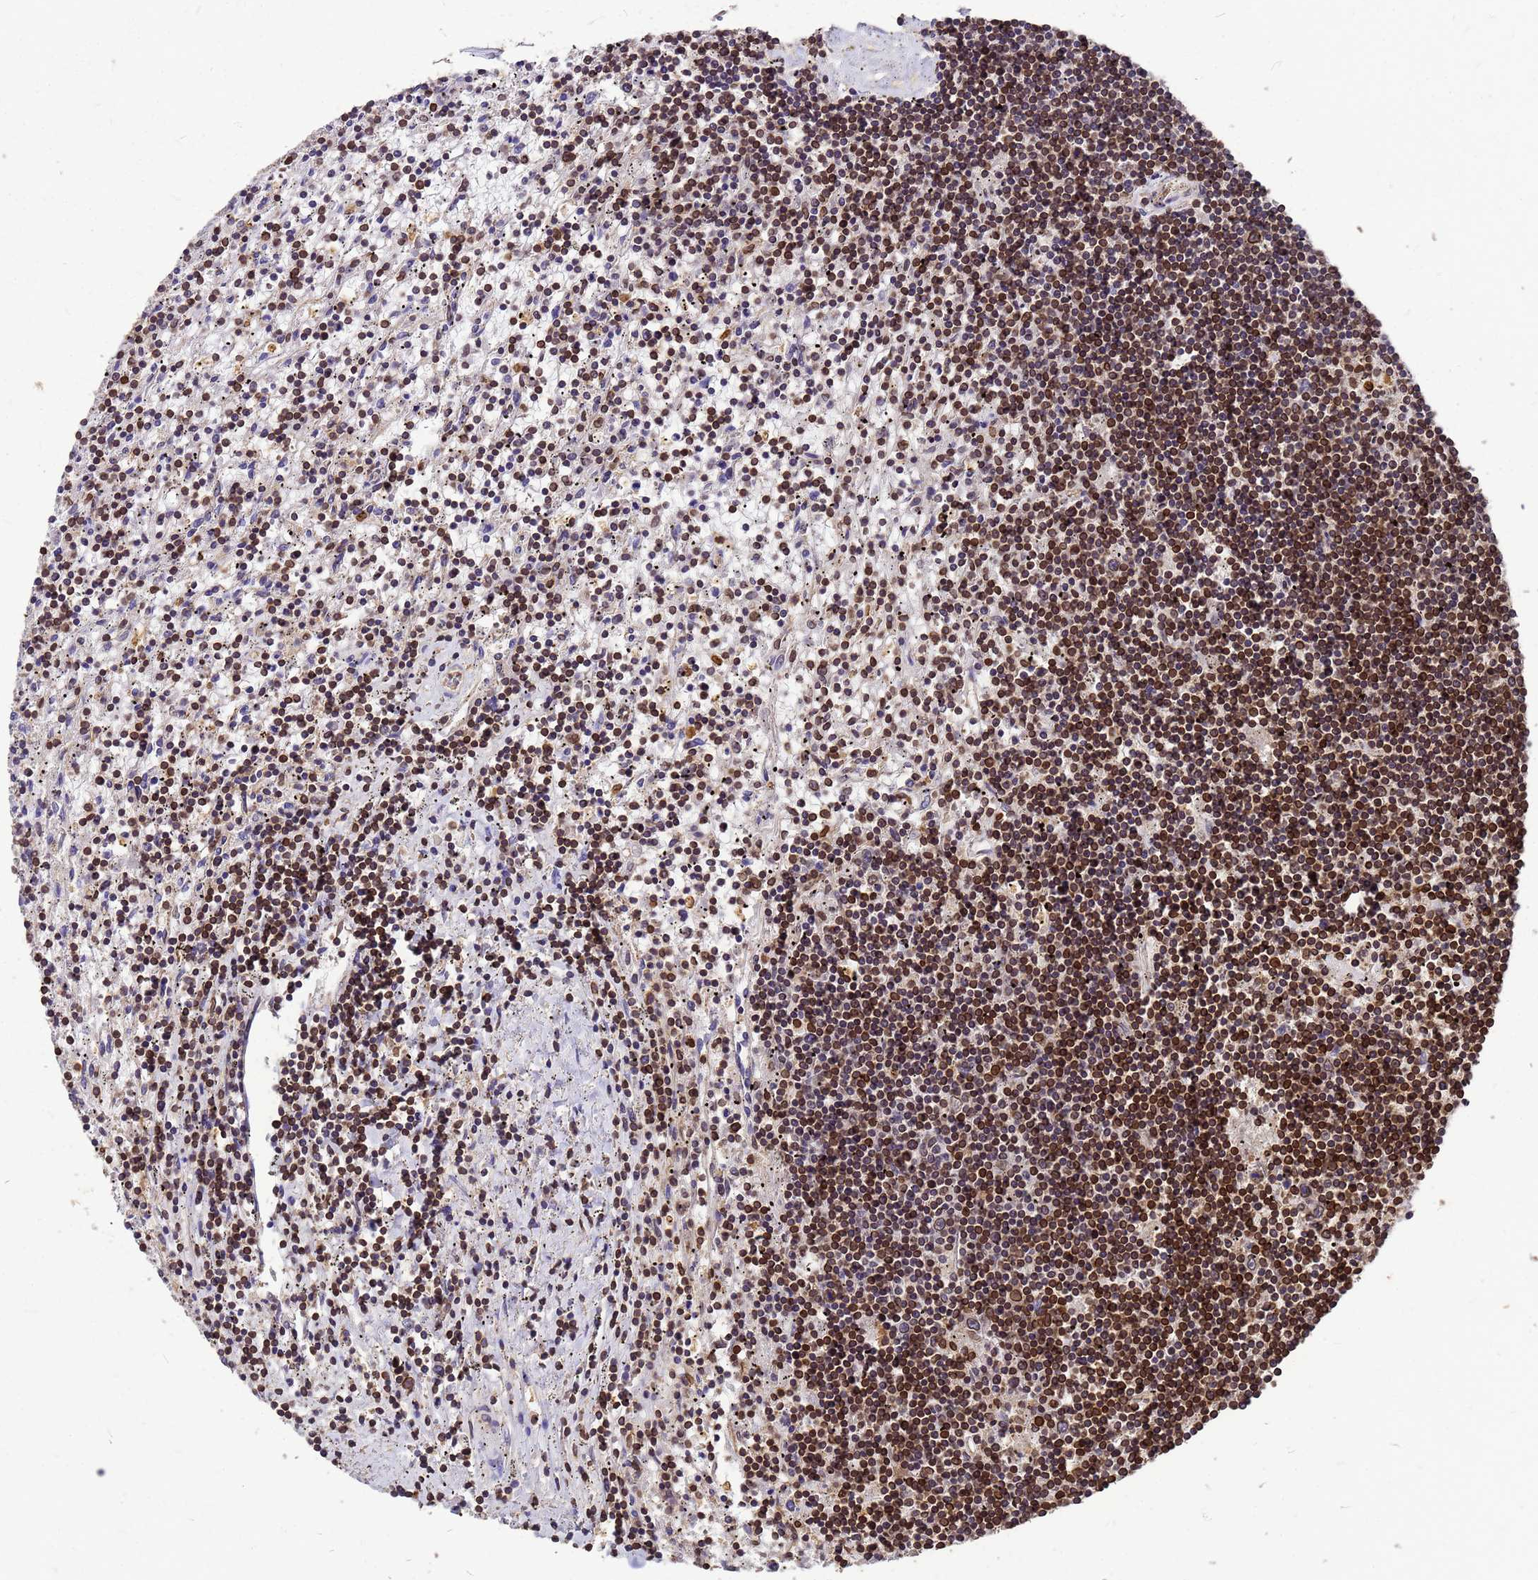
{"staining": {"intensity": "strong", "quantity": ">75%", "location": "nuclear"}, "tissue": "lymphoma", "cell_type": "Tumor cells", "image_type": "cancer", "snomed": [{"axis": "morphology", "description": "Malignant lymphoma, non-Hodgkin's type, Low grade"}, {"axis": "topography", "description": "Spleen"}], "caption": "Protein positivity by immunohistochemistry (IHC) displays strong nuclear staining in approximately >75% of tumor cells in low-grade malignant lymphoma, non-Hodgkin's type.", "gene": "C1orf35", "patient": {"sex": "male", "age": 76}}